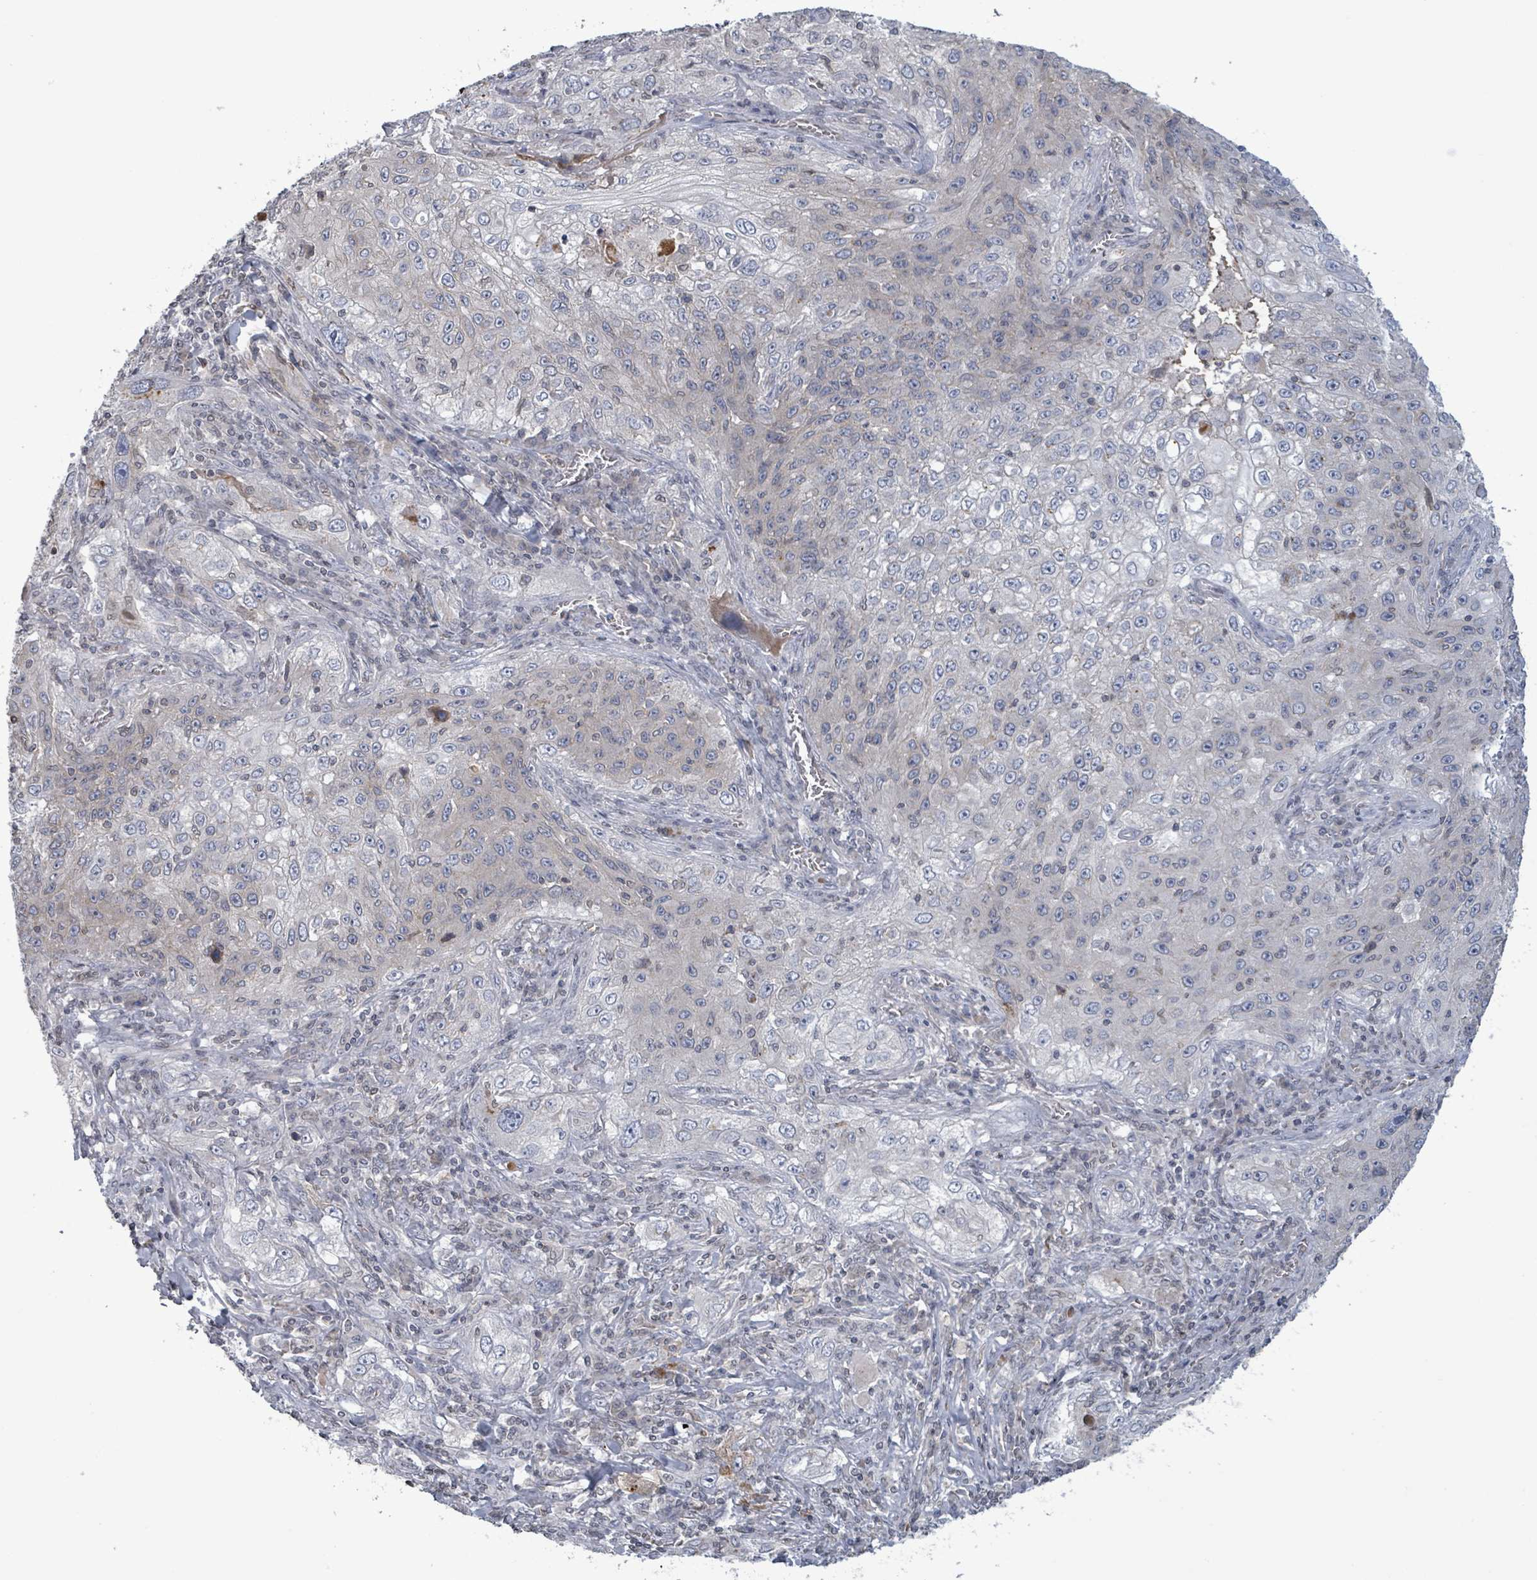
{"staining": {"intensity": "negative", "quantity": "none", "location": "none"}, "tissue": "lung cancer", "cell_type": "Tumor cells", "image_type": "cancer", "snomed": [{"axis": "morphology", "description": "Squamous cell carcinoma, NOS"}, {"axis": "topography", "description": "Lung"}], "caption": "The IHC micrograph has no significant expression in tumor cells of lung squamous cell carcinoma tissue.", "gene": "GRM8", "patient": {"sex": "female", "age": 69}}